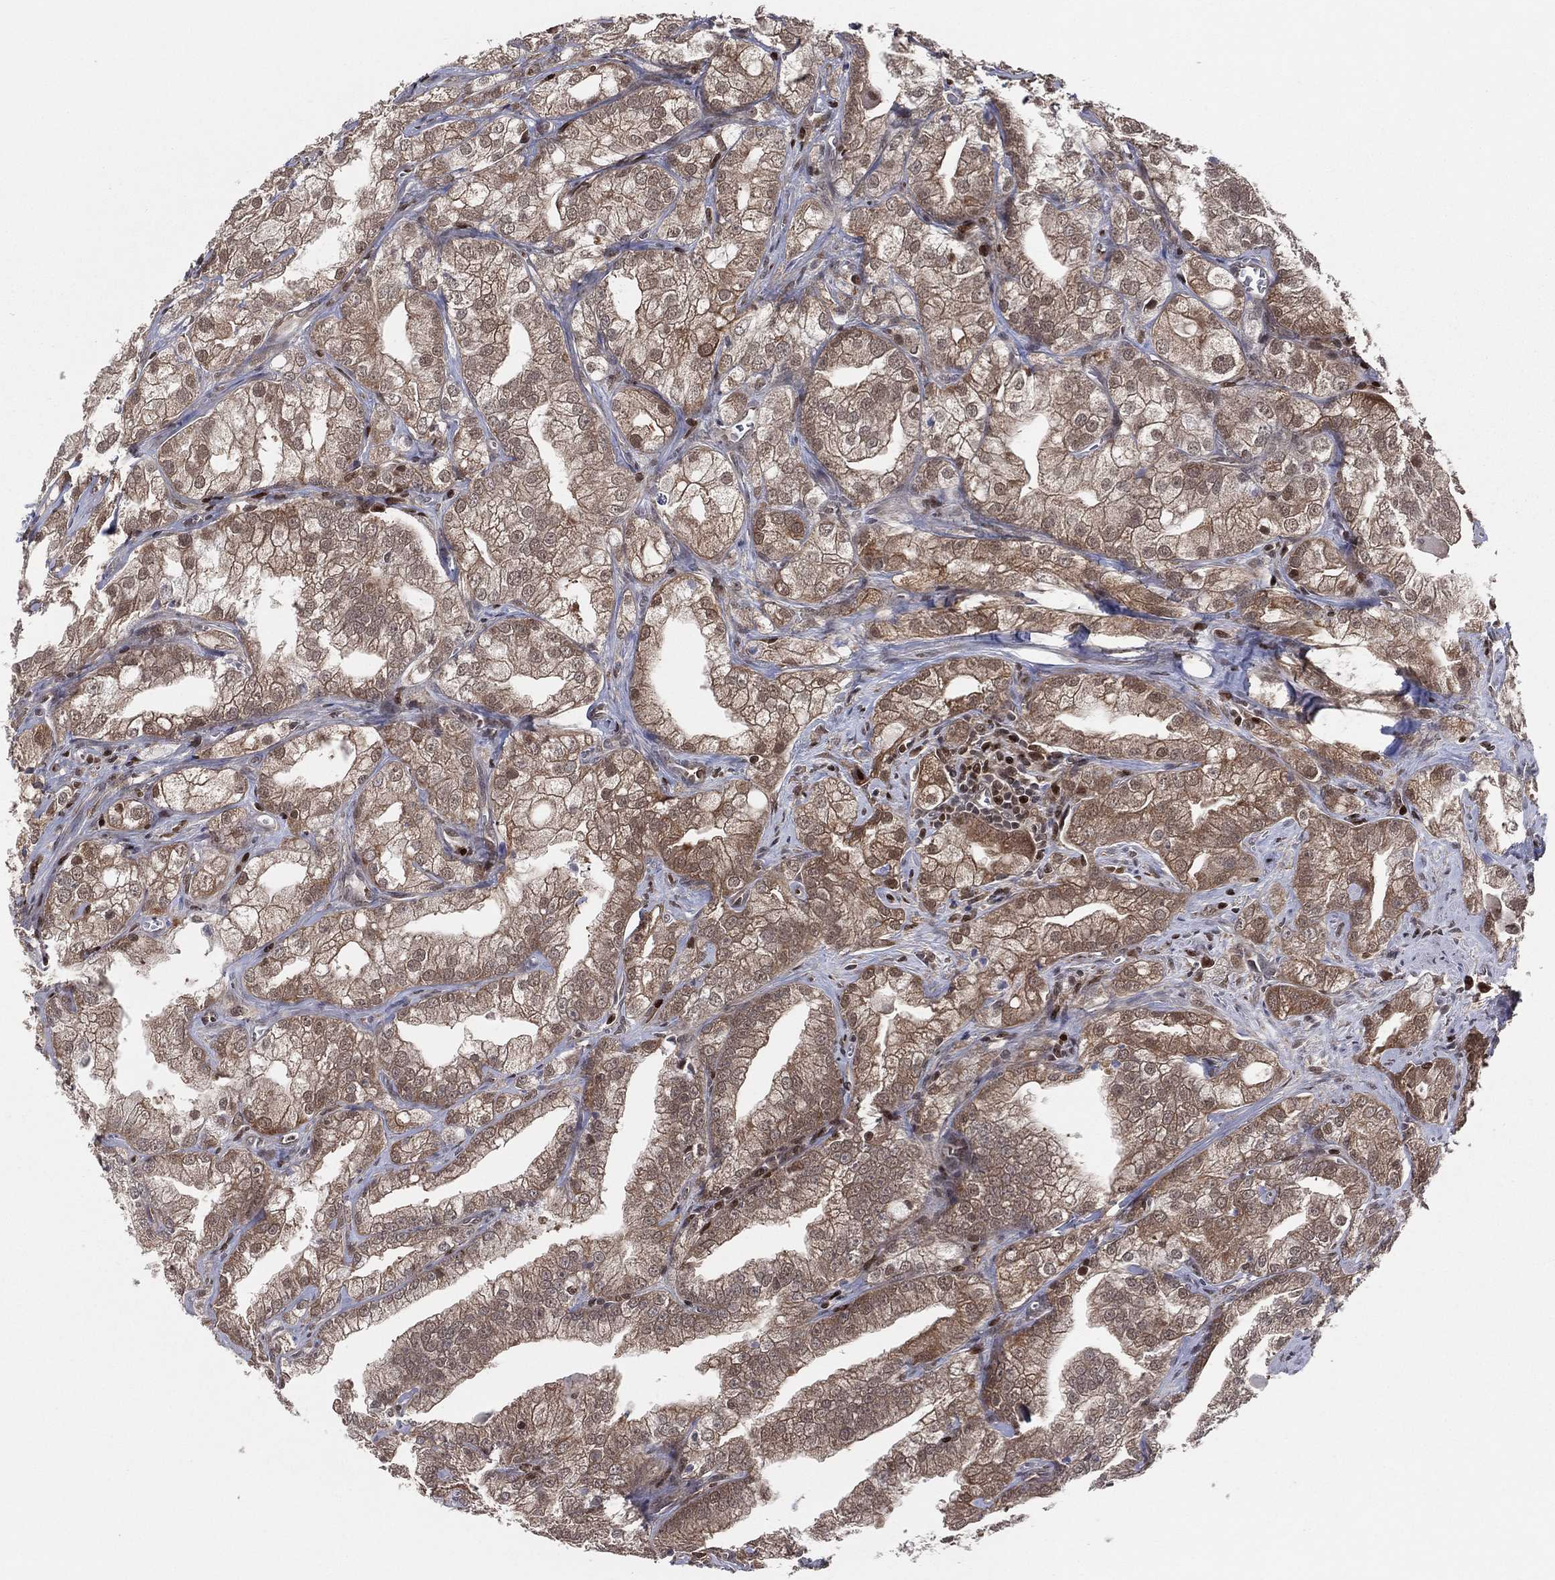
{"staining": {"intensity": "moderate", "quantity": ">75%", "location": "cytoplasmic/membranous"}, "tissue": "prostate cancer", "cell_type": "Tumor cells", "image_type": "cancer", "snomed": [{"axis": "morphology", "description": "Adenocarcinoma, NOS"}, {"axis": "topography", "description": "Prostate"}], "caption": "Adenocarcinoma (prostate) was stained to show a protein in brown. There is medium levels of moderate cytoplasmic/membranous positivity in approximately >75% of tumor cells. The staining was performed using DAB (3,3'-diaminobenzidine) to visualize the protein expression in brown, while the nuclei were stained in blue with hematoxylin (Magnification: 20x).", "gene": "PSMA1", "patient": {"sex": "male", "age": 70}}